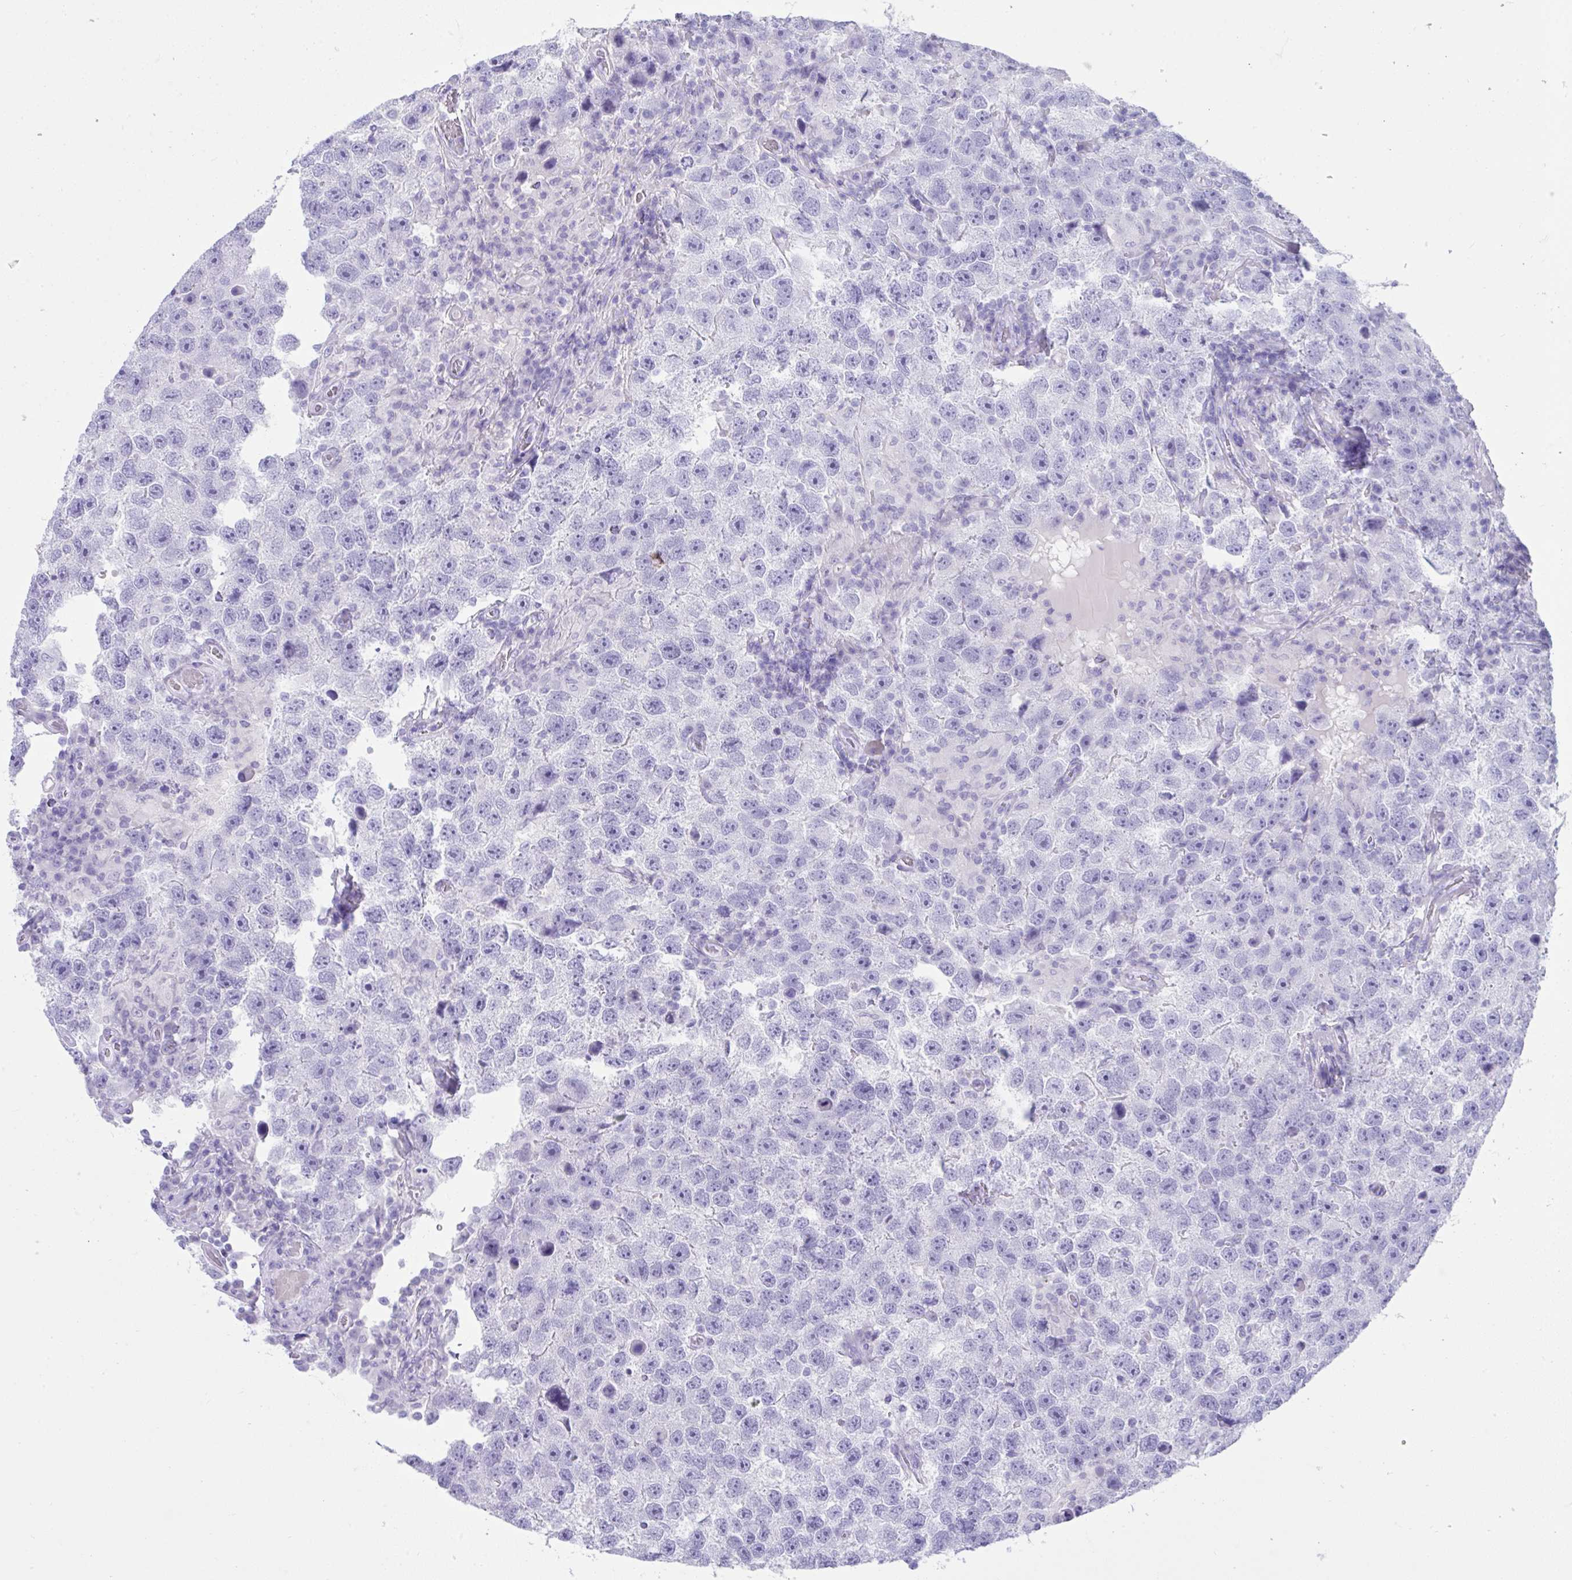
{"staining": {"intensity": "negative", "quantity": "none", "location": "none"}, "tissue": "testis cancer", "cell_type": "Tumor cells", "image_type": "cancer", "snomed": [{"axis": "morphology", "description": "Seminoma, NOS"}, {"axis": "topography", "description": "Testis"}], "caption": "There is no significant staining in tumor cells of testis cancer.", "gene": "PSCA", "patient": {"sex": "male", "age": 26}}